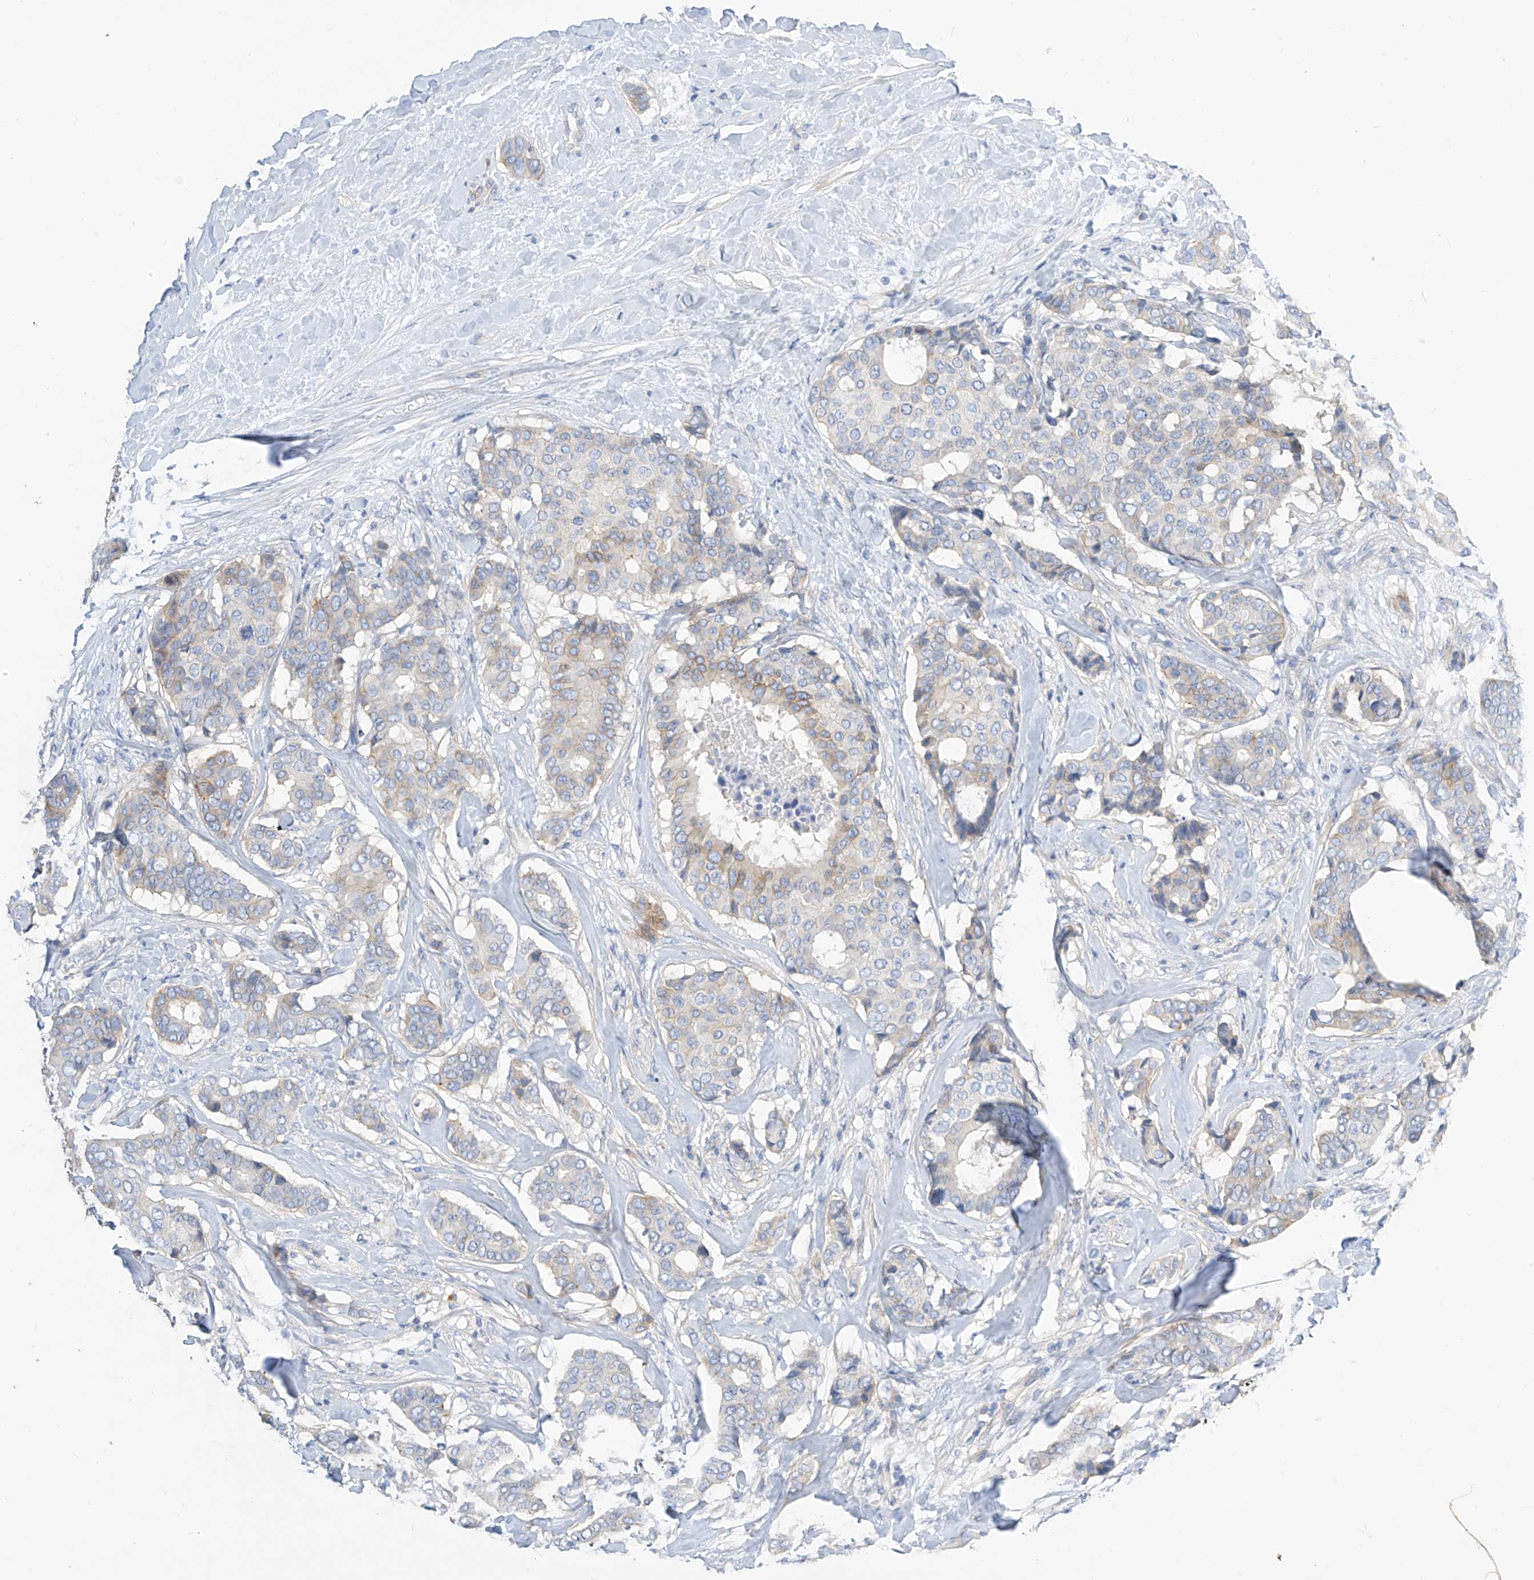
{"staining": {"intensity": "weak", "quantity": "<25%", "location": "cytoplasmic/membranous"}, "tissue": "breast cancer", "cell_type": "Tumor cells", "image_type": "cancer", "snomed": [{"axis": "morphology", "description": "Duct carcinoma"}, {"axis": "topography", "description": "Breast"}], "caption": "Immunohistochemical staining of breast invasive ductal carcinoma demonstrates no significant staining in tumor cells.", "gene": "SCGB2A1", "patient": {"sex": "female", "age": 75}}